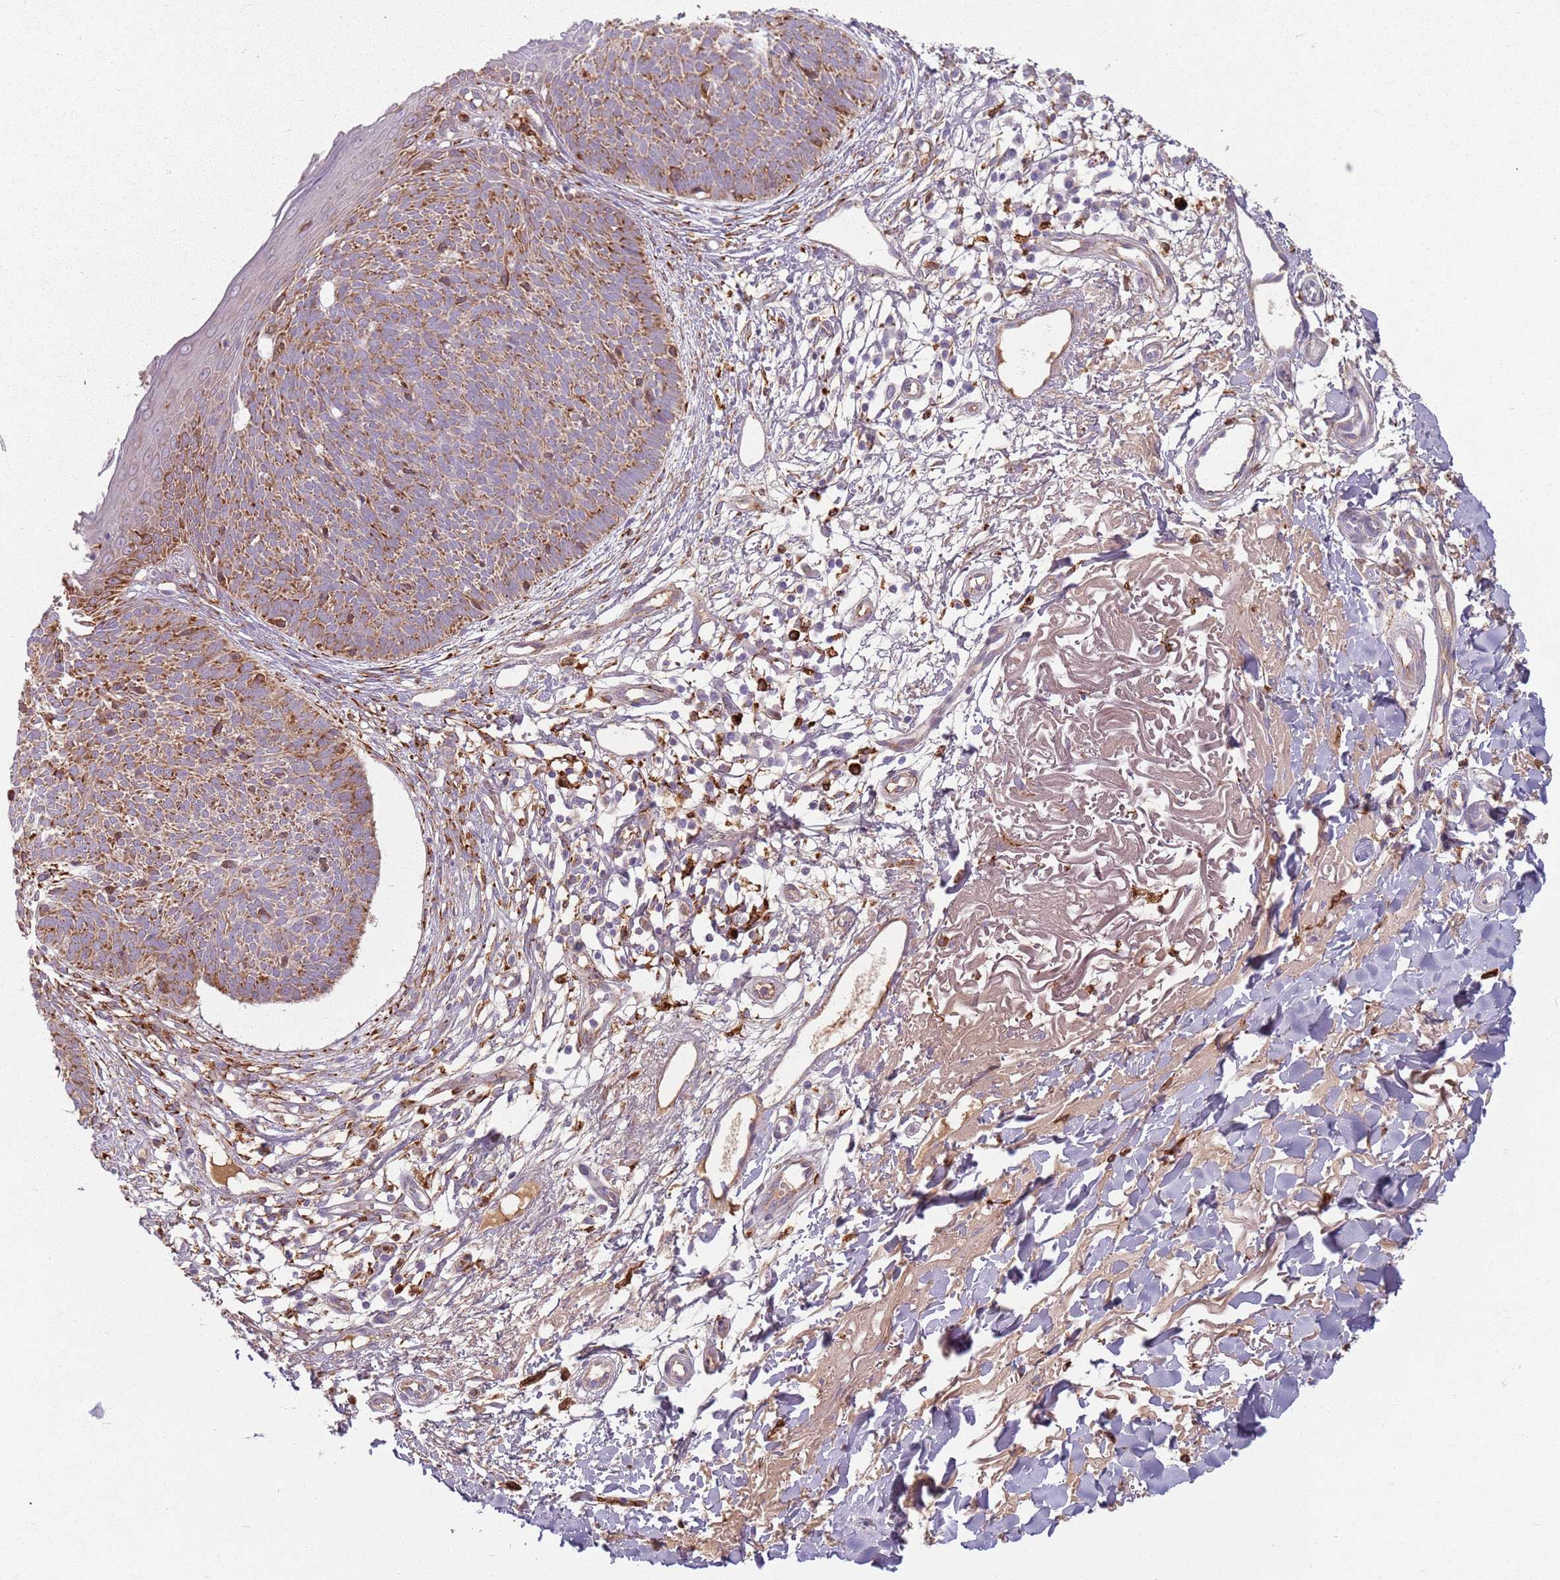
{"staining": {"intensity": "moderate", "quantity": ">75%", "location": "cytoplasmic/membranous"}, "tissue": "skin cancer", "cell_type": "Tumor cells", "image_type": "cancer", "snomed": [{"axis": "morphology", "description": "Basal cell carcinoma"}, {"axis": "topography", "description": "Skin"}], "caption": "Immunohistochemical staining of skin basal cell carcinoma shows medium levels of moderate cytoplasmic/membranous positivity in approximately >75% of tumor cells.", "gene": "COLGALT1", "patient": {"sex": "male", "age": 84}}